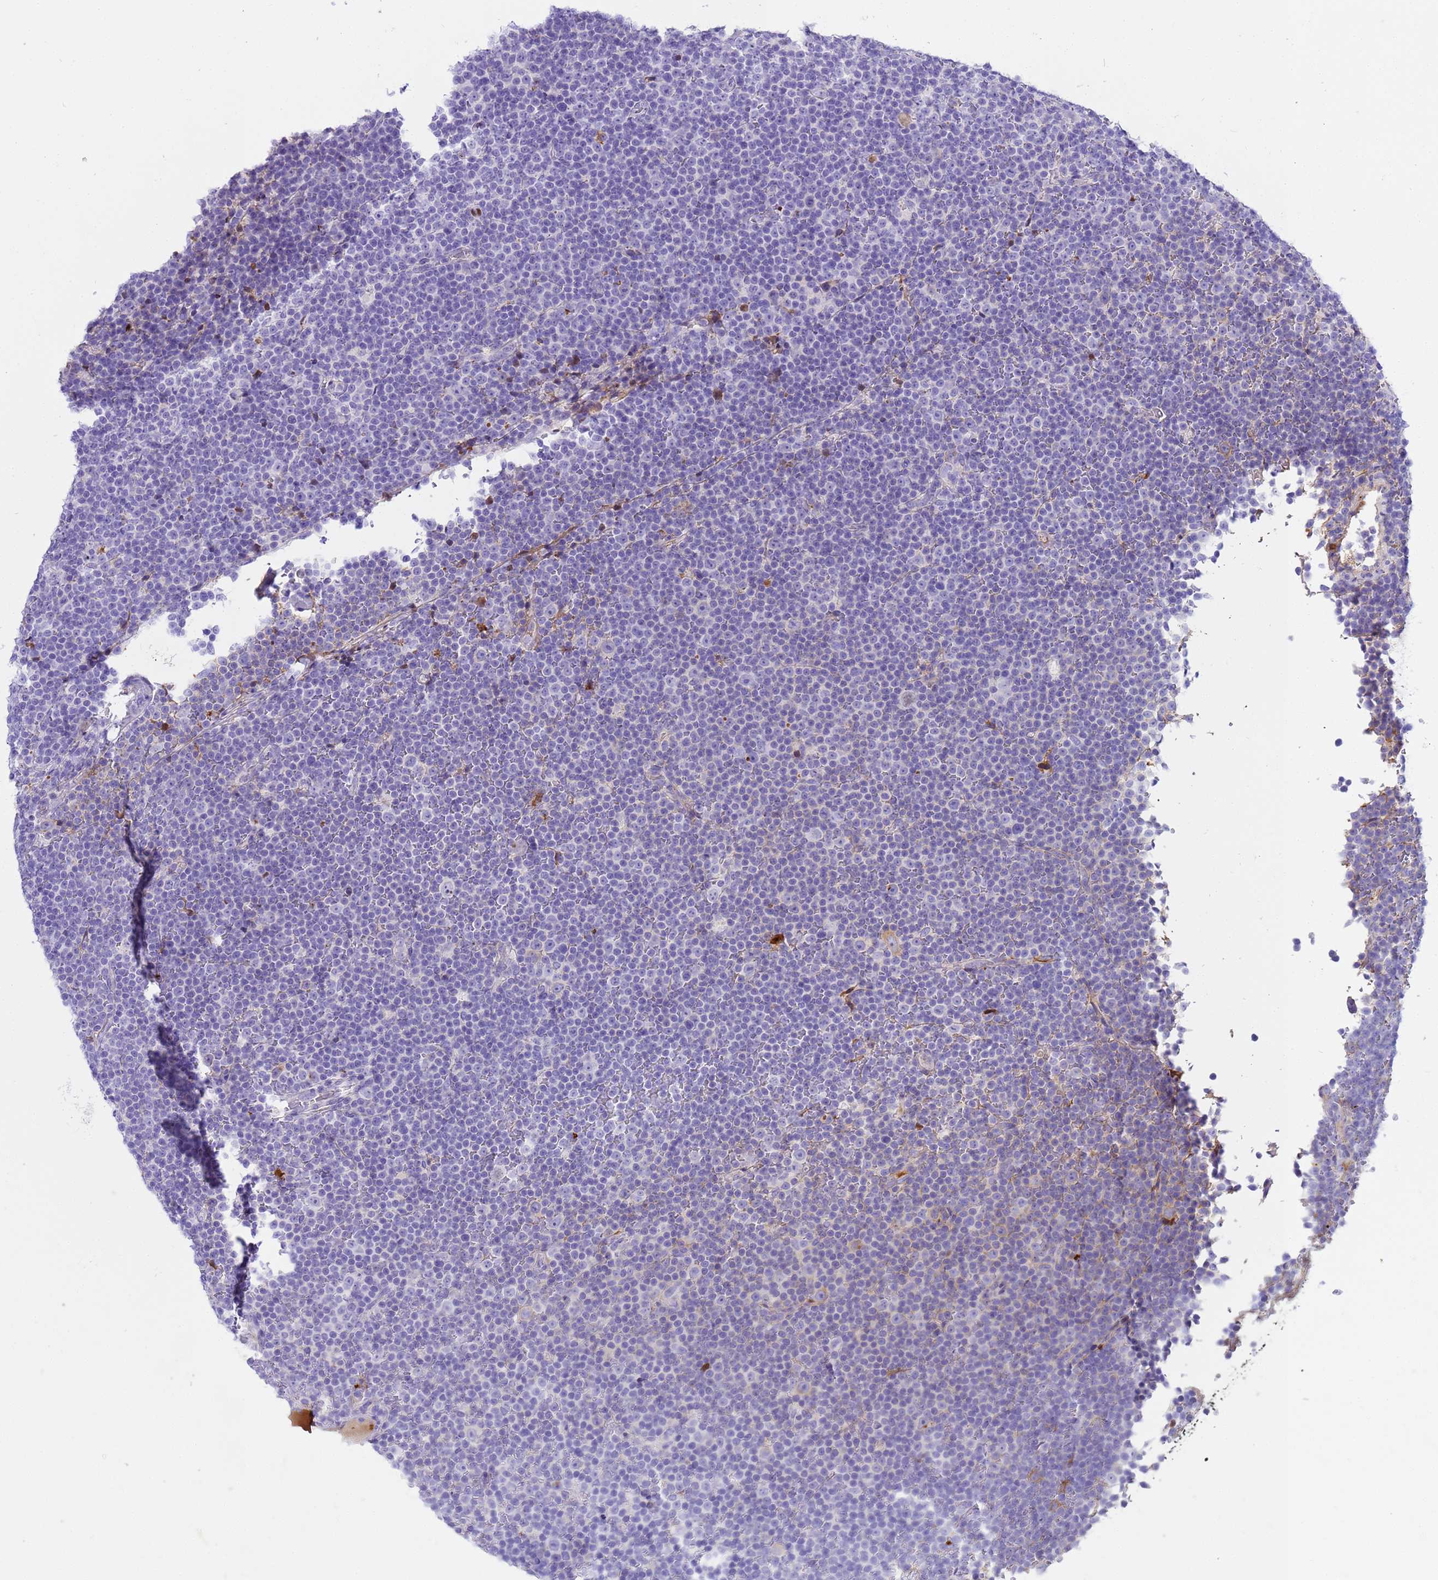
{"staining": {"intensity": "negative", "quantity": "none", "location": "none"}, "tissue": "lymphoma", "cell_type": "Tumor cells", "image_type": "cancer", "snomed": [{"axis": "morphology", "description": "Malignant lymphoma, non-Hodgkin's type, Low grade"}, {"axis": "topography", "description": "Lymph node"}], "caption": "IHC photomicrograph of neoplastic tissue: human low-grade malignant lymphoma, non-Hodgkin's type stained with DAB (3,3'-diaminobenzidine) exhibits no significant protein staining in tumor cells.", "gene": "CFHR2", "patient": {"sex": "female", "age": 67}}